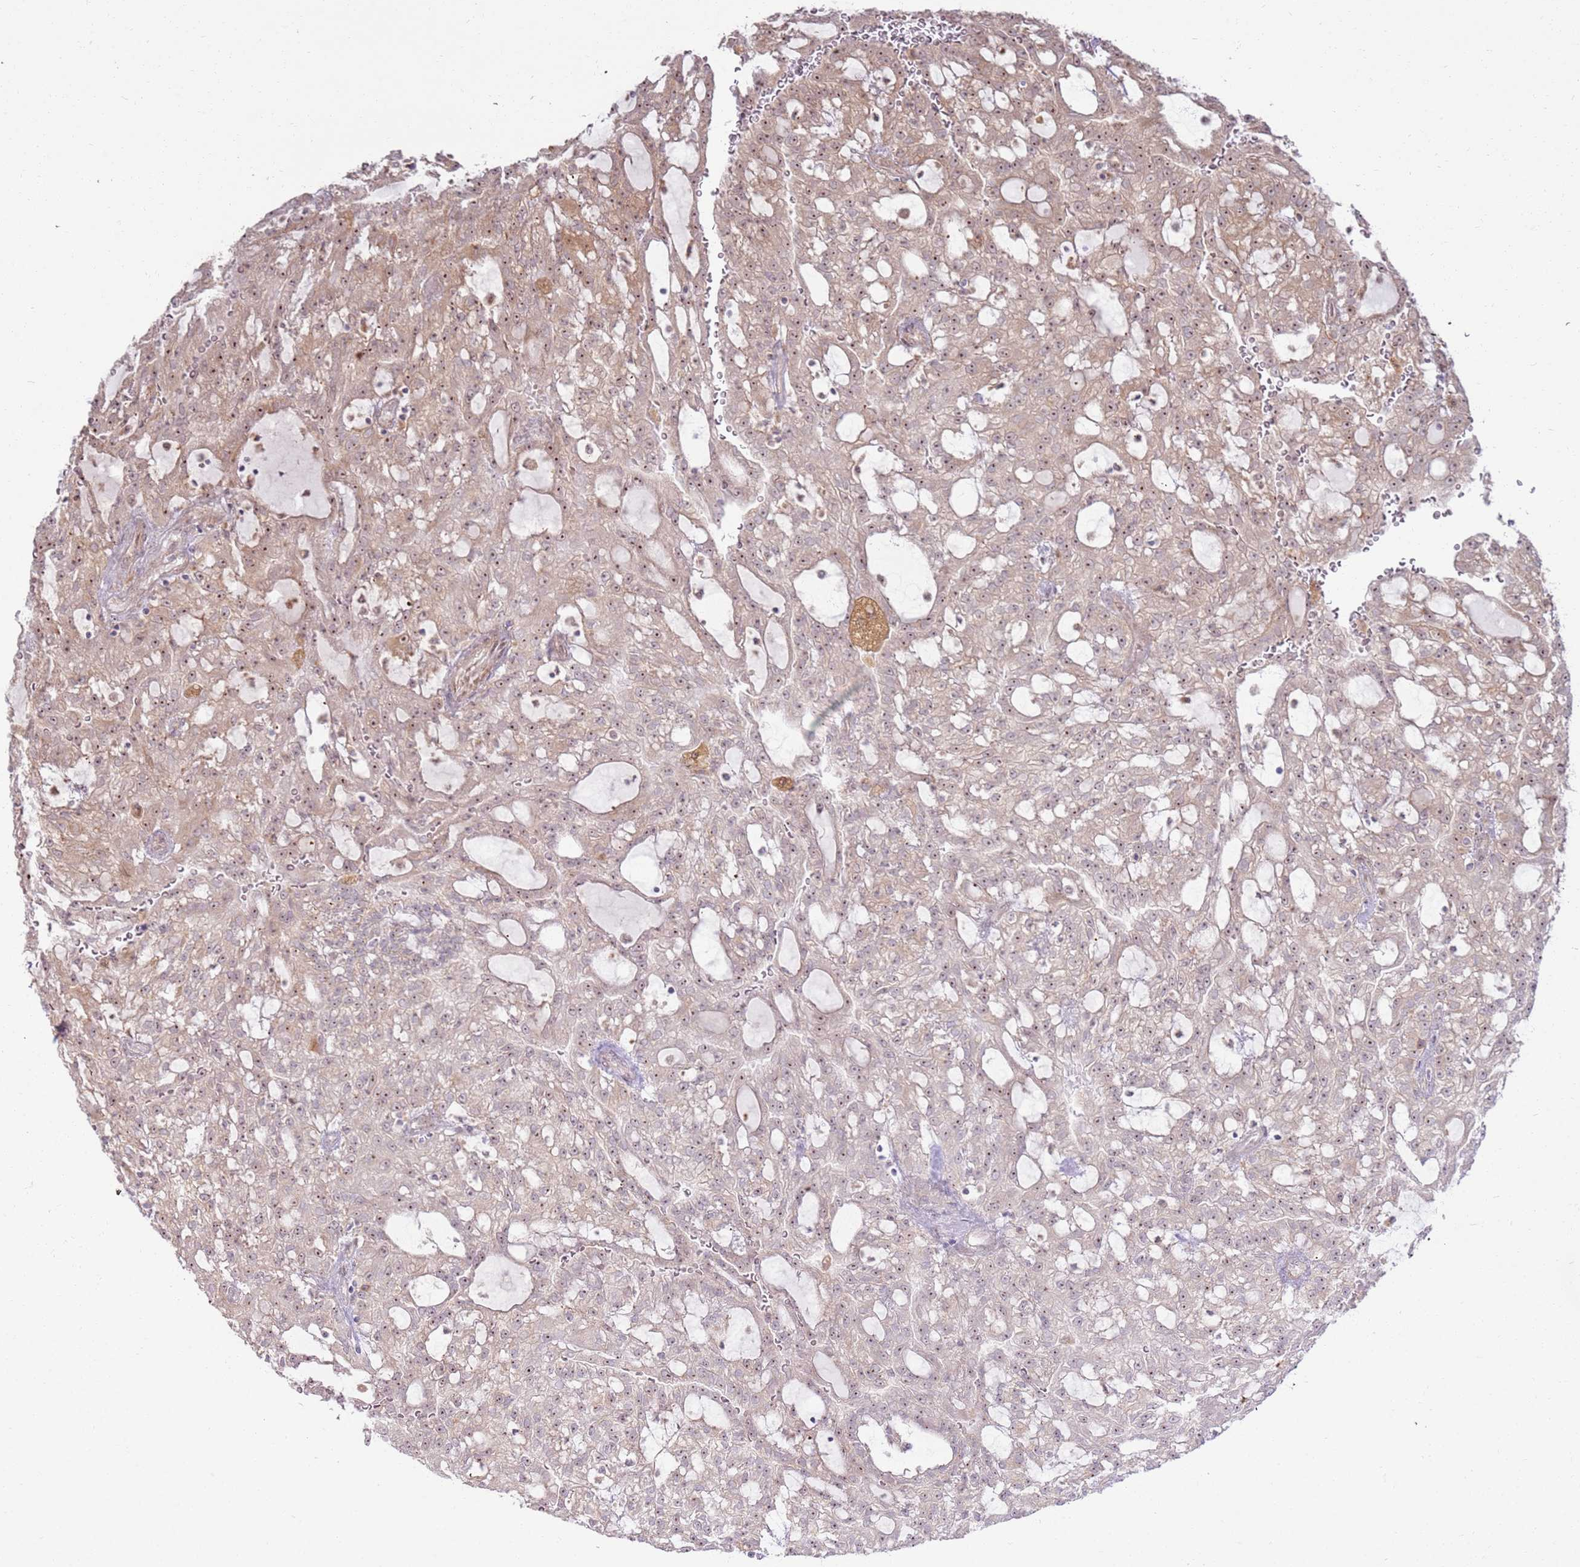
{"staining": {"intensity": "moderate", "quantity": ">75%", "location": "nuclear"}, "tissue": "renal cancer", "cell_type": "Tumor cells", "image_type": "cancer", "snomed": [{"axis": "morphology", "description": "Adenocarcinoma, NOS"}, {"axis": "topography", "description": "Kidney"}], "caption": "This is an image of IHC staining of adenocarcinoma (renal), which shows moderate staining in the nuclear of tumor cells.", "gene": "CNPY1", "patient": {"sex": "male", "age": 63}}